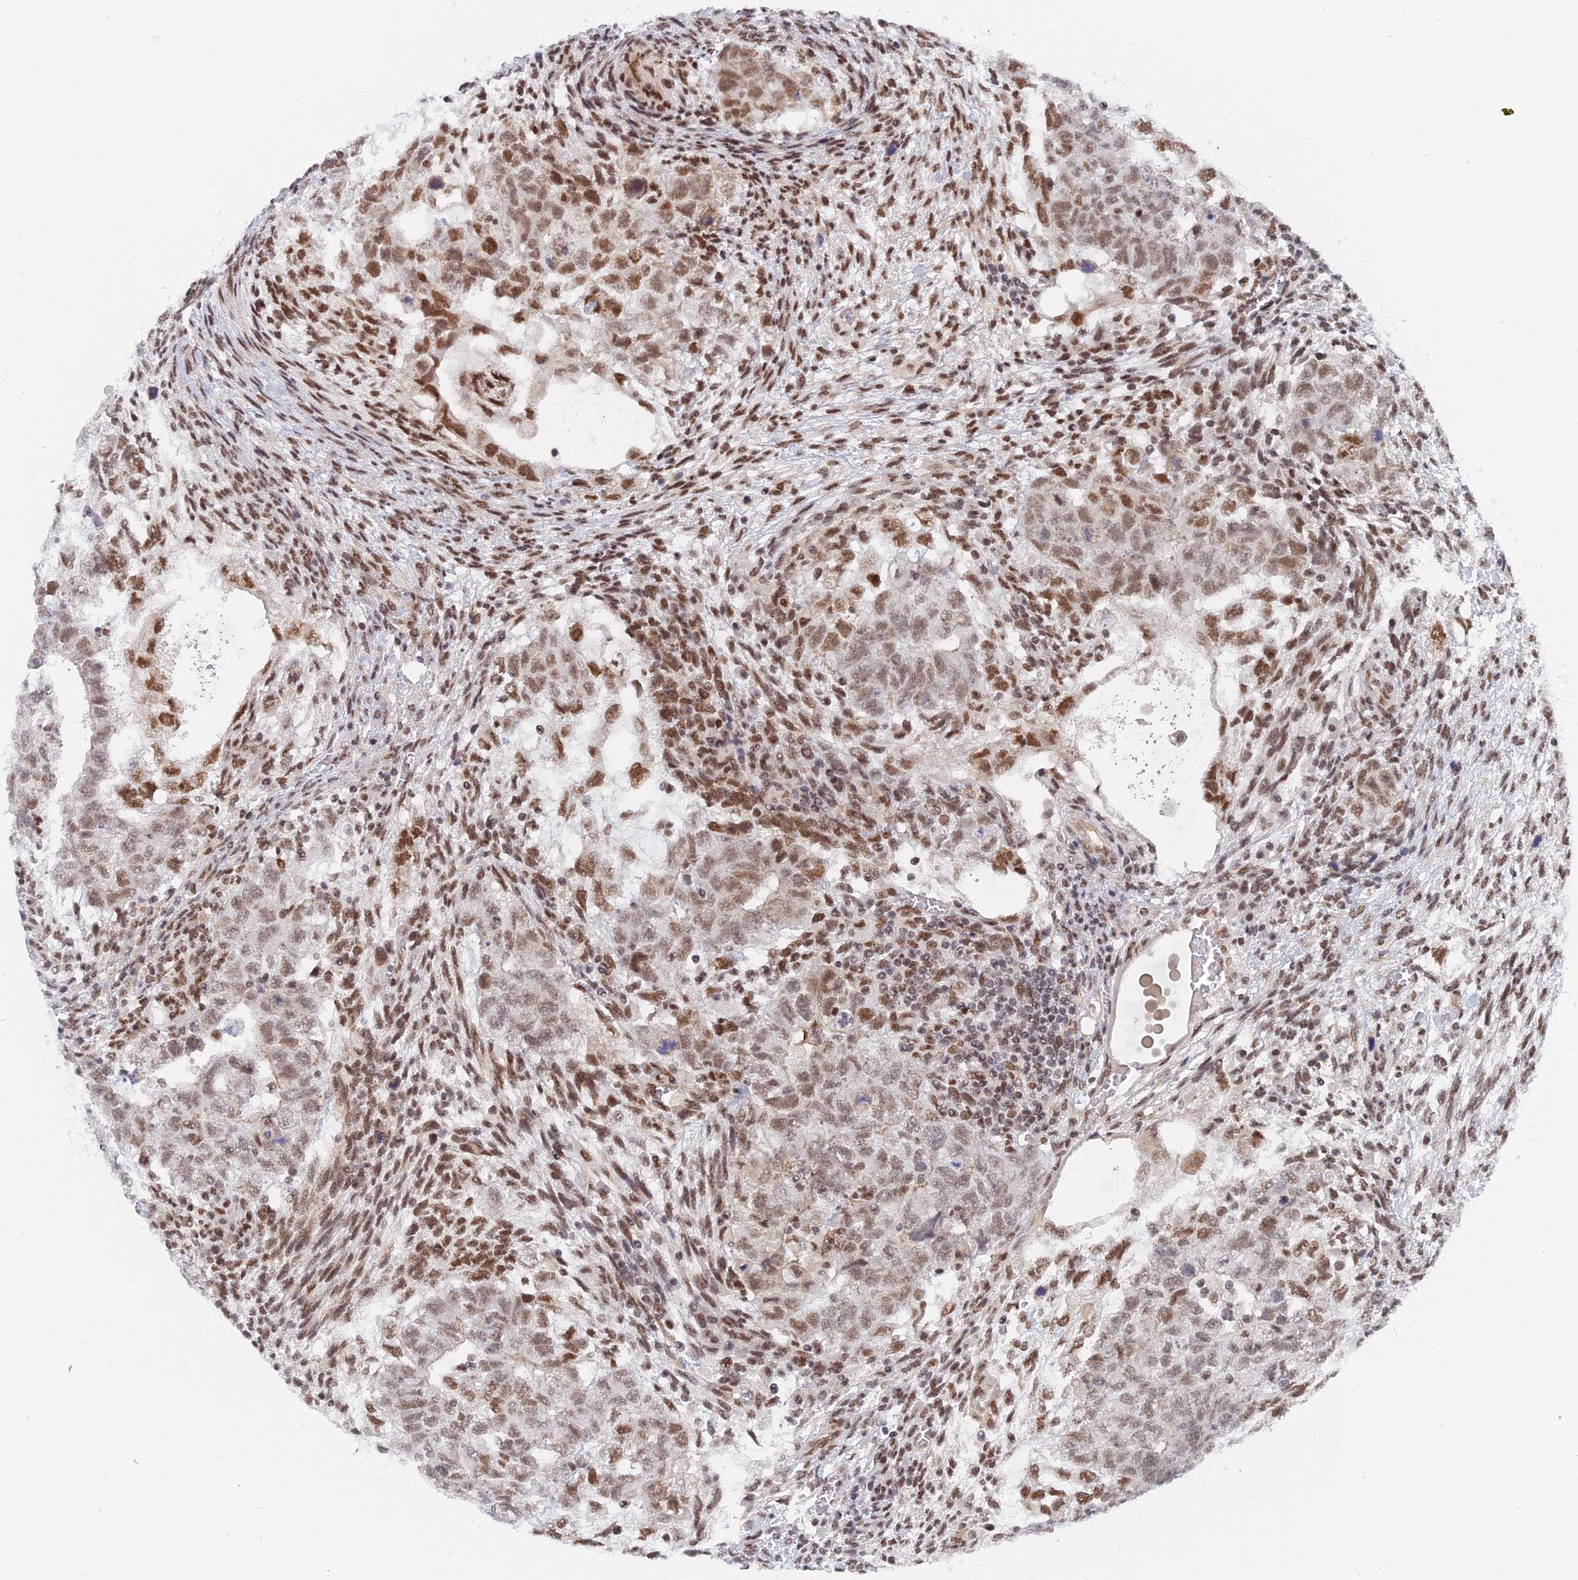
{"staining": {"intensity": "moderate", "quantity": ">75%", "location": "nuclear"}, "tissue": "testis cancer", "cell_type": "Tumor cells", "image_type": "cancer", "snomed": [{"axis": "morphology", "description": "Carcinoma, Embryonal, NOS"}, {"axis": "topography", "description": "Testis"}], "caption": "Testis embryonal carcinoma was stained to show a protein in brown. There is medium levels of moderate nuclear expression in approximately >75% of tumor cells.", "gene": "CCDC85A", "patient": {"sex": "male", "age": 37}}